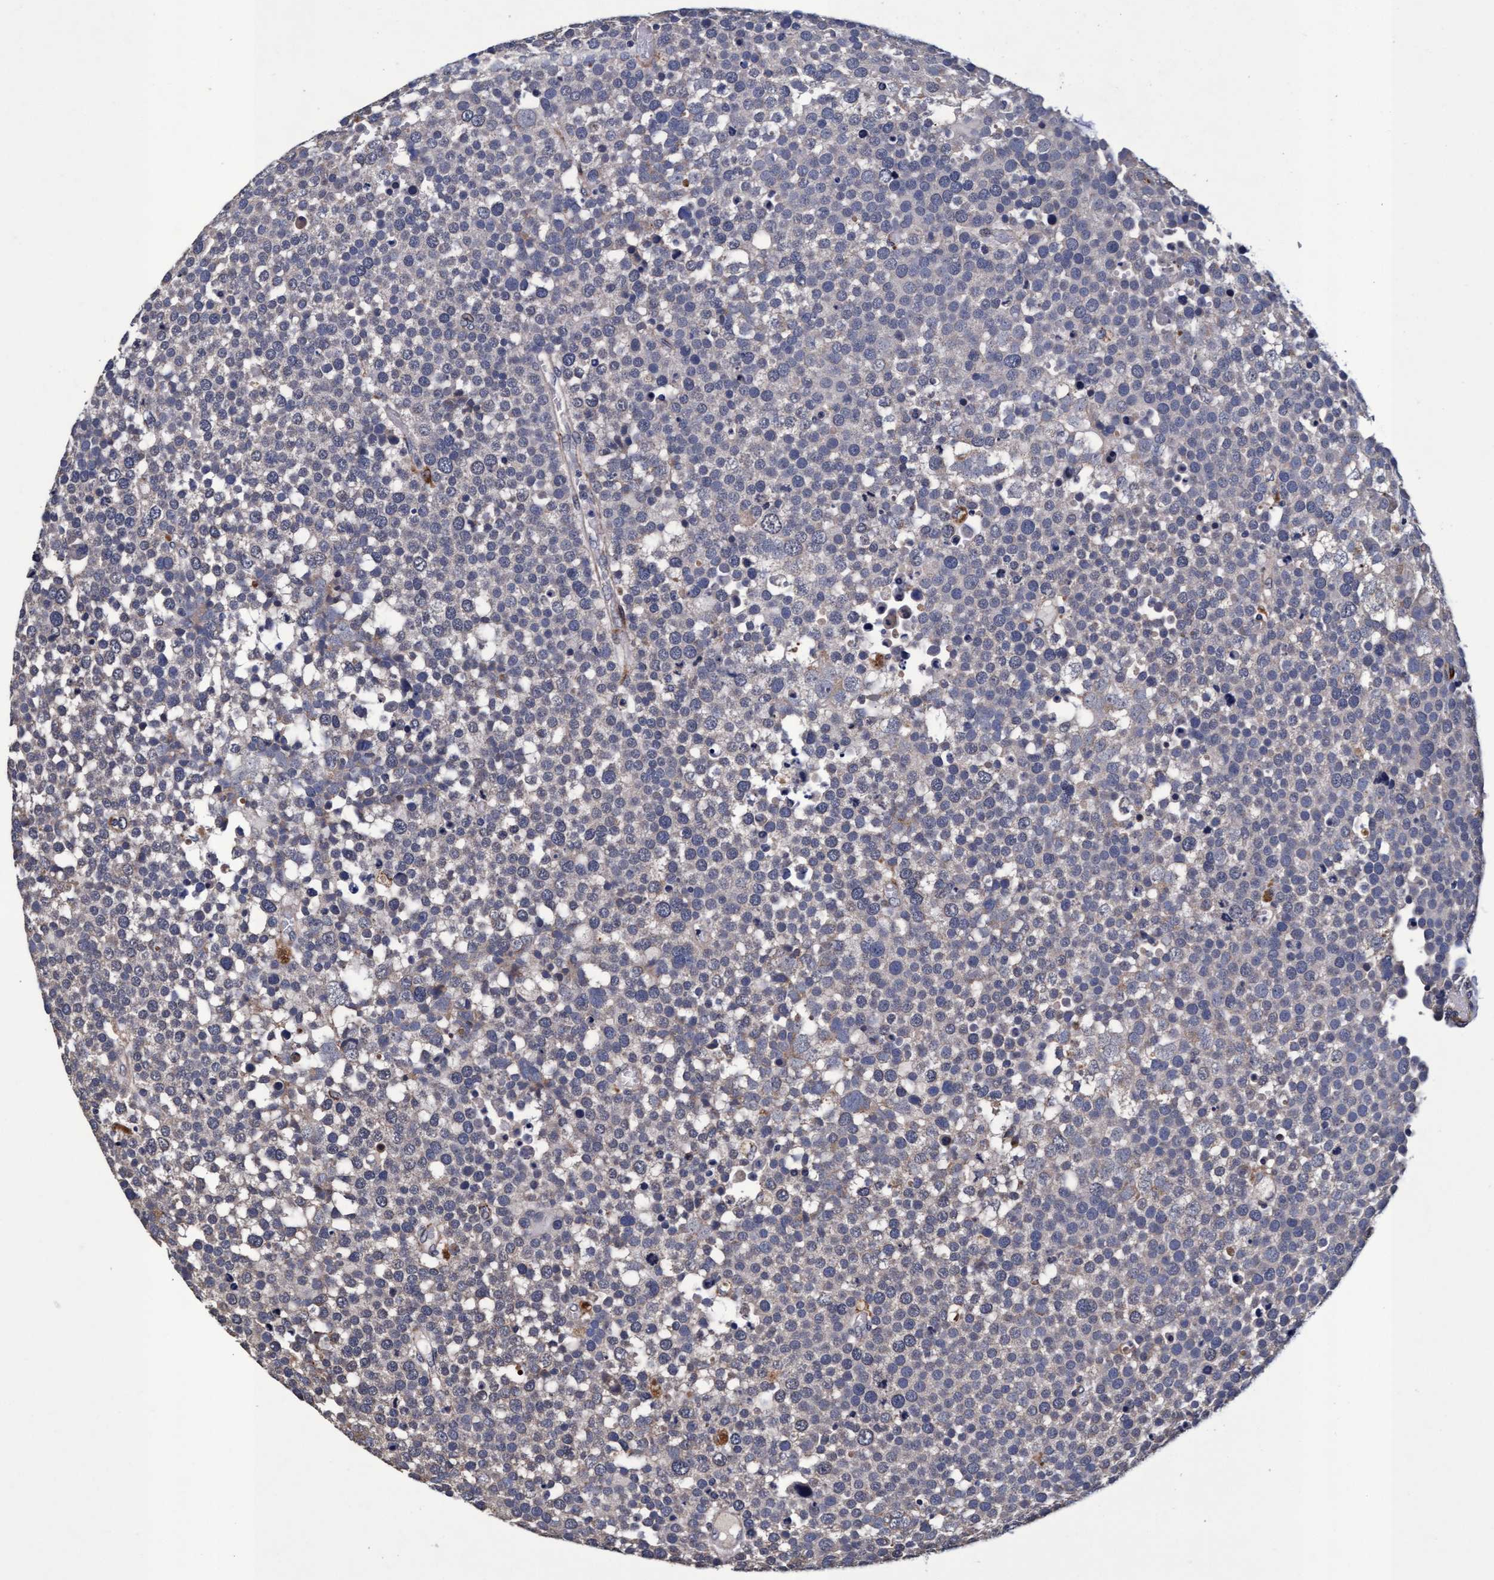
{"staining": {"intensity": "negative", "quantity": "none", "location": "none"}, "tissue": "testis cancer", "cell_type": "Tumor cells", "image_type": "cancer", "snomed": [{"axis": "morphology", "description": "Seminoma, NOS"}, {"axis": "topography", "description": "Testis"}], "caption": "Human testis cancer (seminoma) stained for a protein using immunohistochemistry (IHC) shows no positivity in tumor cells.", "gene": "CPQ", "patient": {"sex": "male", "age": 71}}